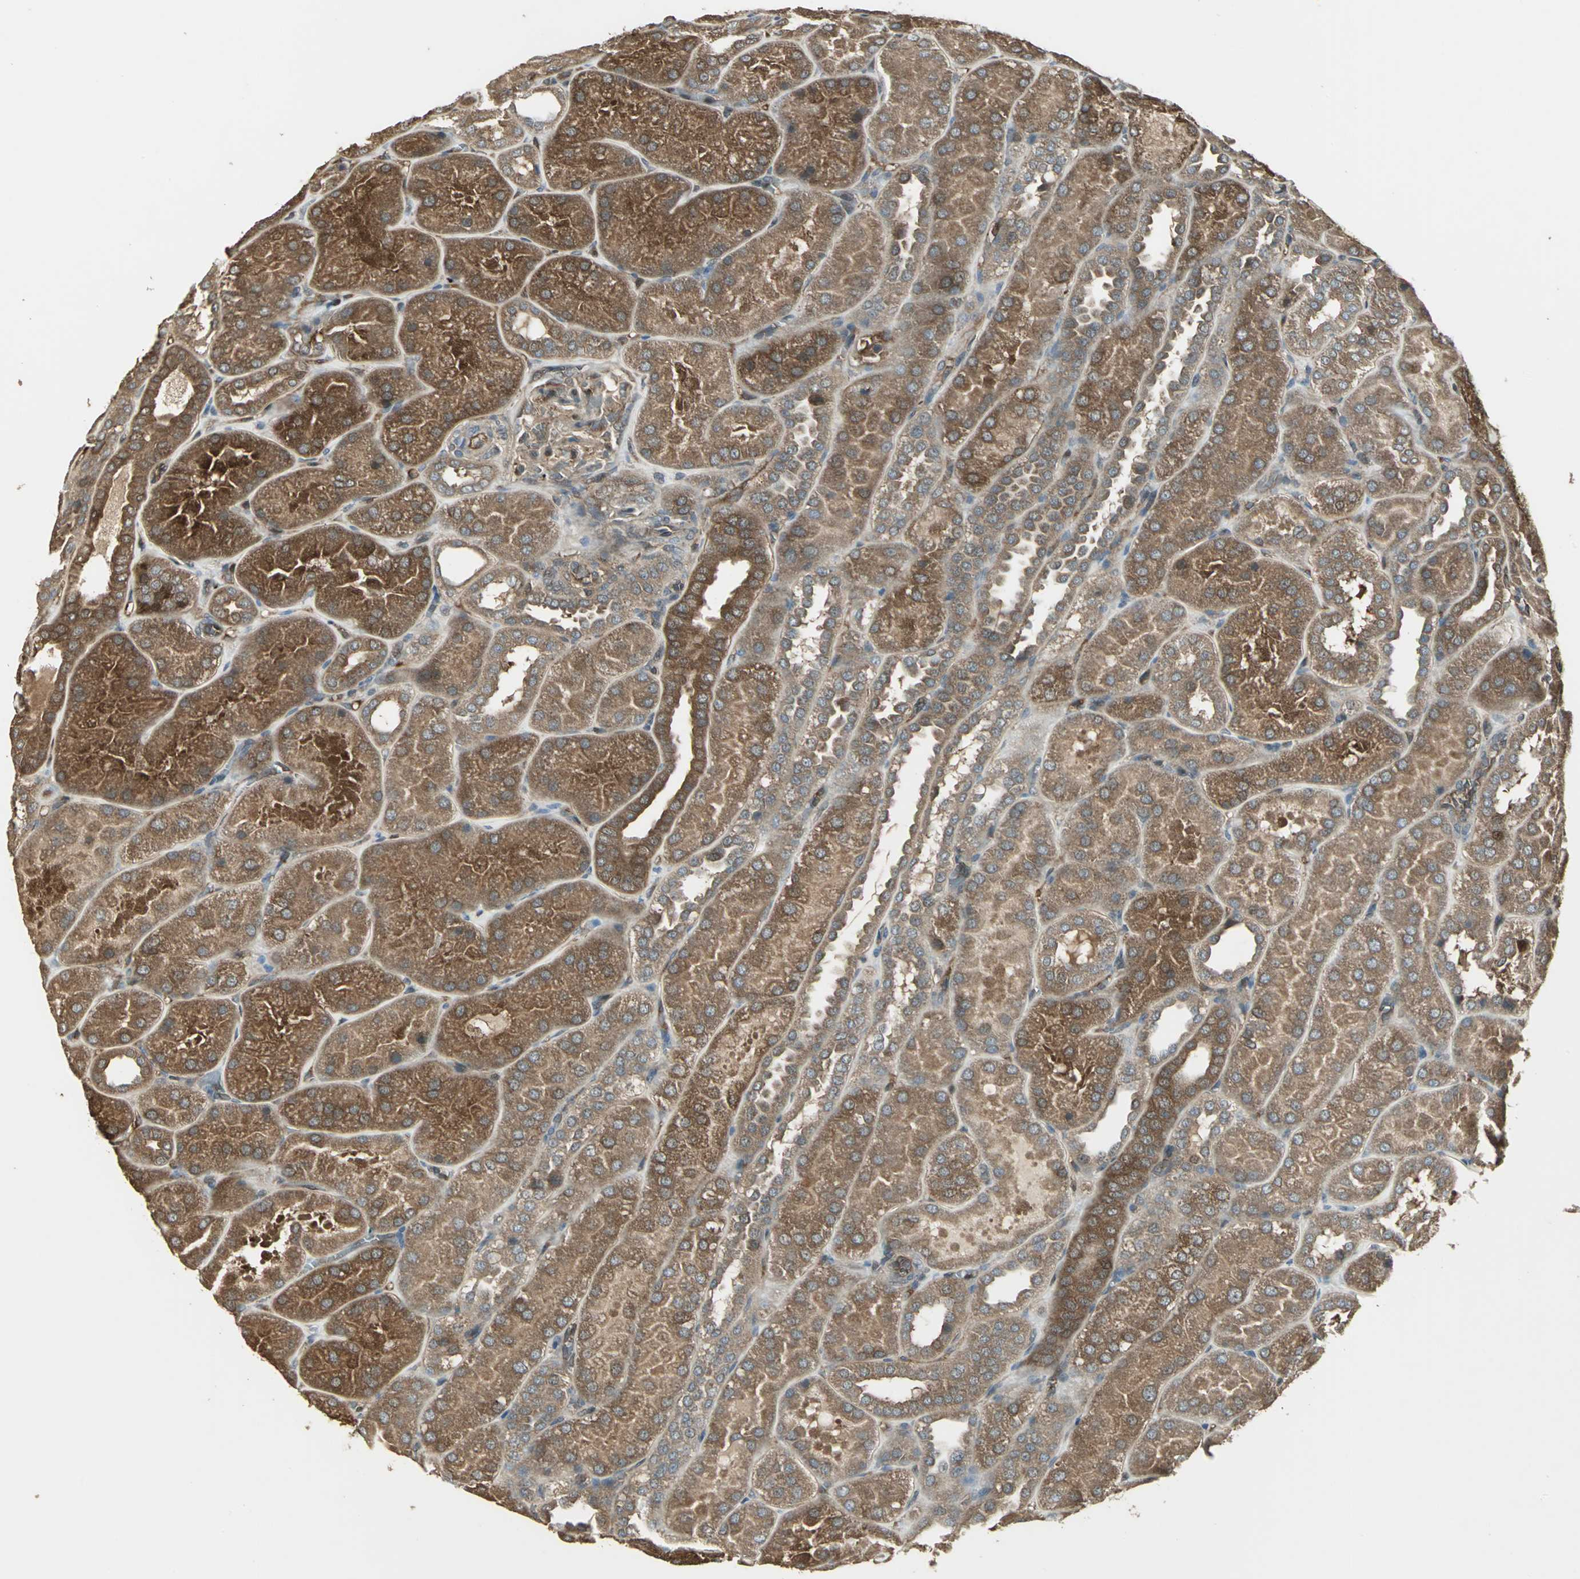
{"staining": {"intensity": "moderate", "quantity": ">75%", "location": "cytoplasmic/membranous"}, "tissue": "kidney", "cell_type": "Cells in glomeruli", "image_type": "normal", "snomed": [{"axis": "morphology", "description": "Normal tissue, NOS"}, {"axis": "topography", "description": "Kidney"}], "caption": "Immunohistochemical staining of unremarkable kidney shows medium levels of moderate cytoplasmic/membranous positivity in about >75% of cells in glomeruli. The protein of interest is stained brown, and the nuclei are stained in blue (DAB (3,3'-diaminobenzidine) IHC with brightfield microscopy, high magnification).", "gene": "PRXL2B", "patient": {"sex": "male", "age": 28}}